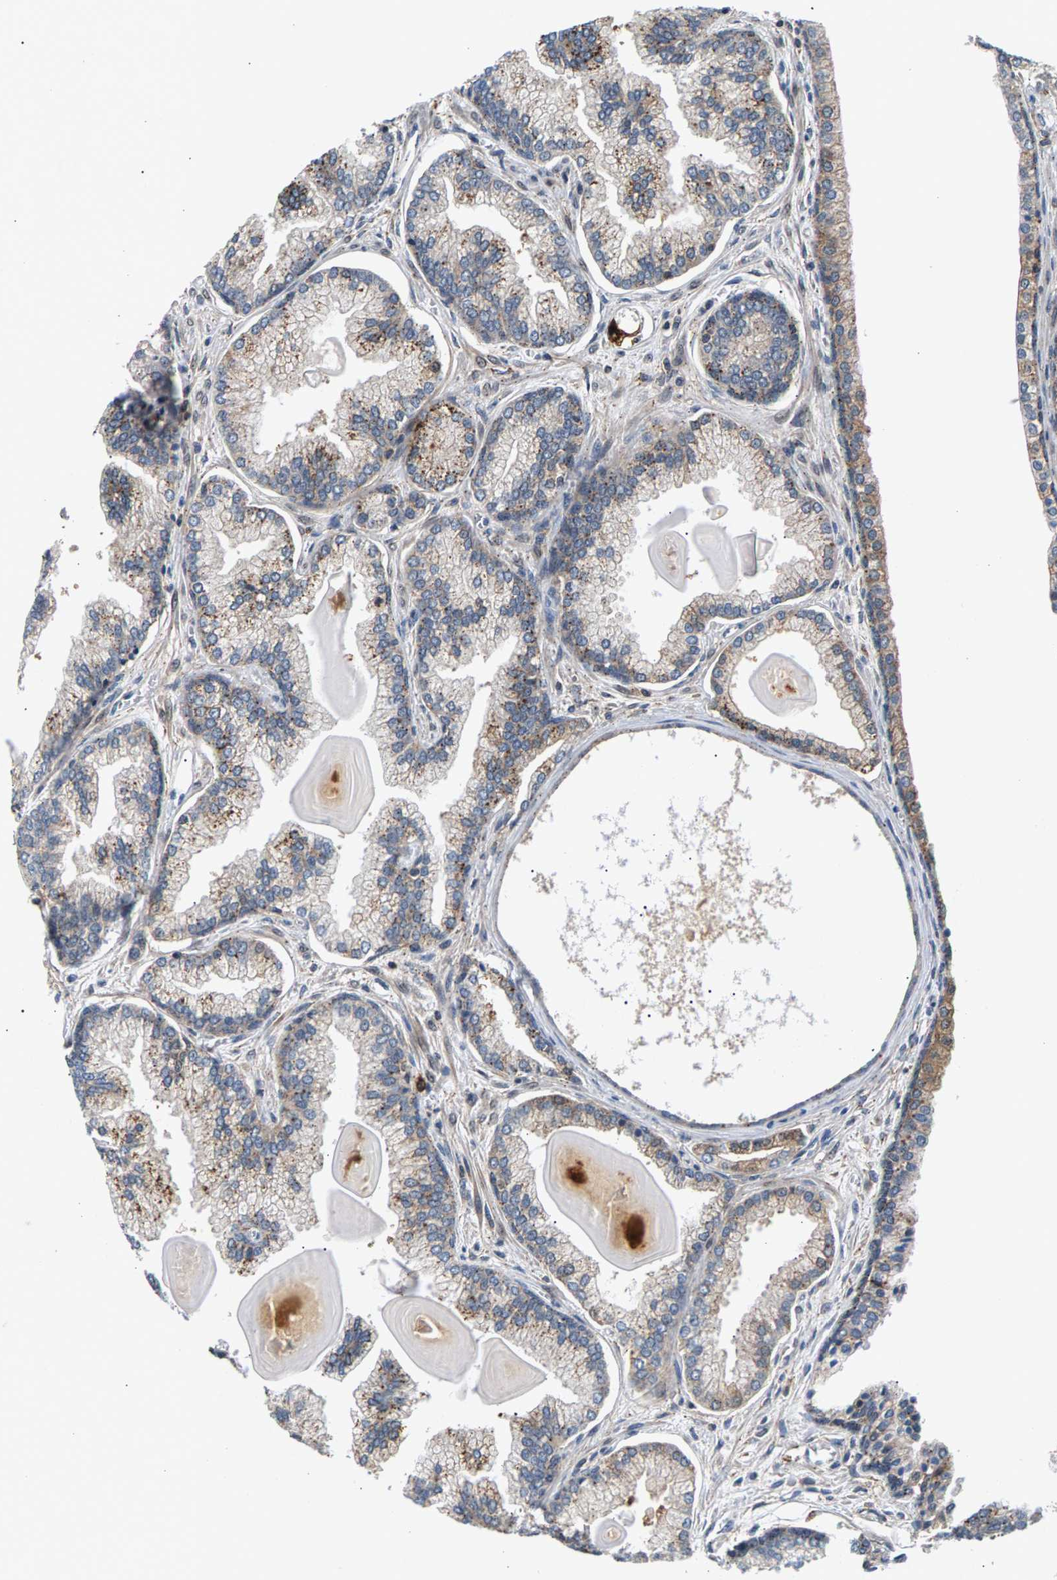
{"staining": {"intensity": "moderate", "quantity": "25%-75%", "location": "cytoplasmic/membranous"}, "tissue": "prostate cancer", "cell_type": "Tumor cells", "image_type": "cancer", "snomed": [{"axis": "morphology", "description": "Adenocarcinoma, Low grade"}, {"axis": "topography", "description": "Prostate"}], "caption": "DAB immunohistochemical staining of human low-grade adenocarcinoma (prostate) shows moderate cytoplasmic/membranous protein positivity in about 25%-75% of tumor cells. (Stains: DAB (3,3'-diaminobenzidine) in brown, nuclei in blue, Microscopy: brightfield microscopy at high magnification).", "gene": "MAP2K5", "patient": {"sex": "male", "age": 59}}